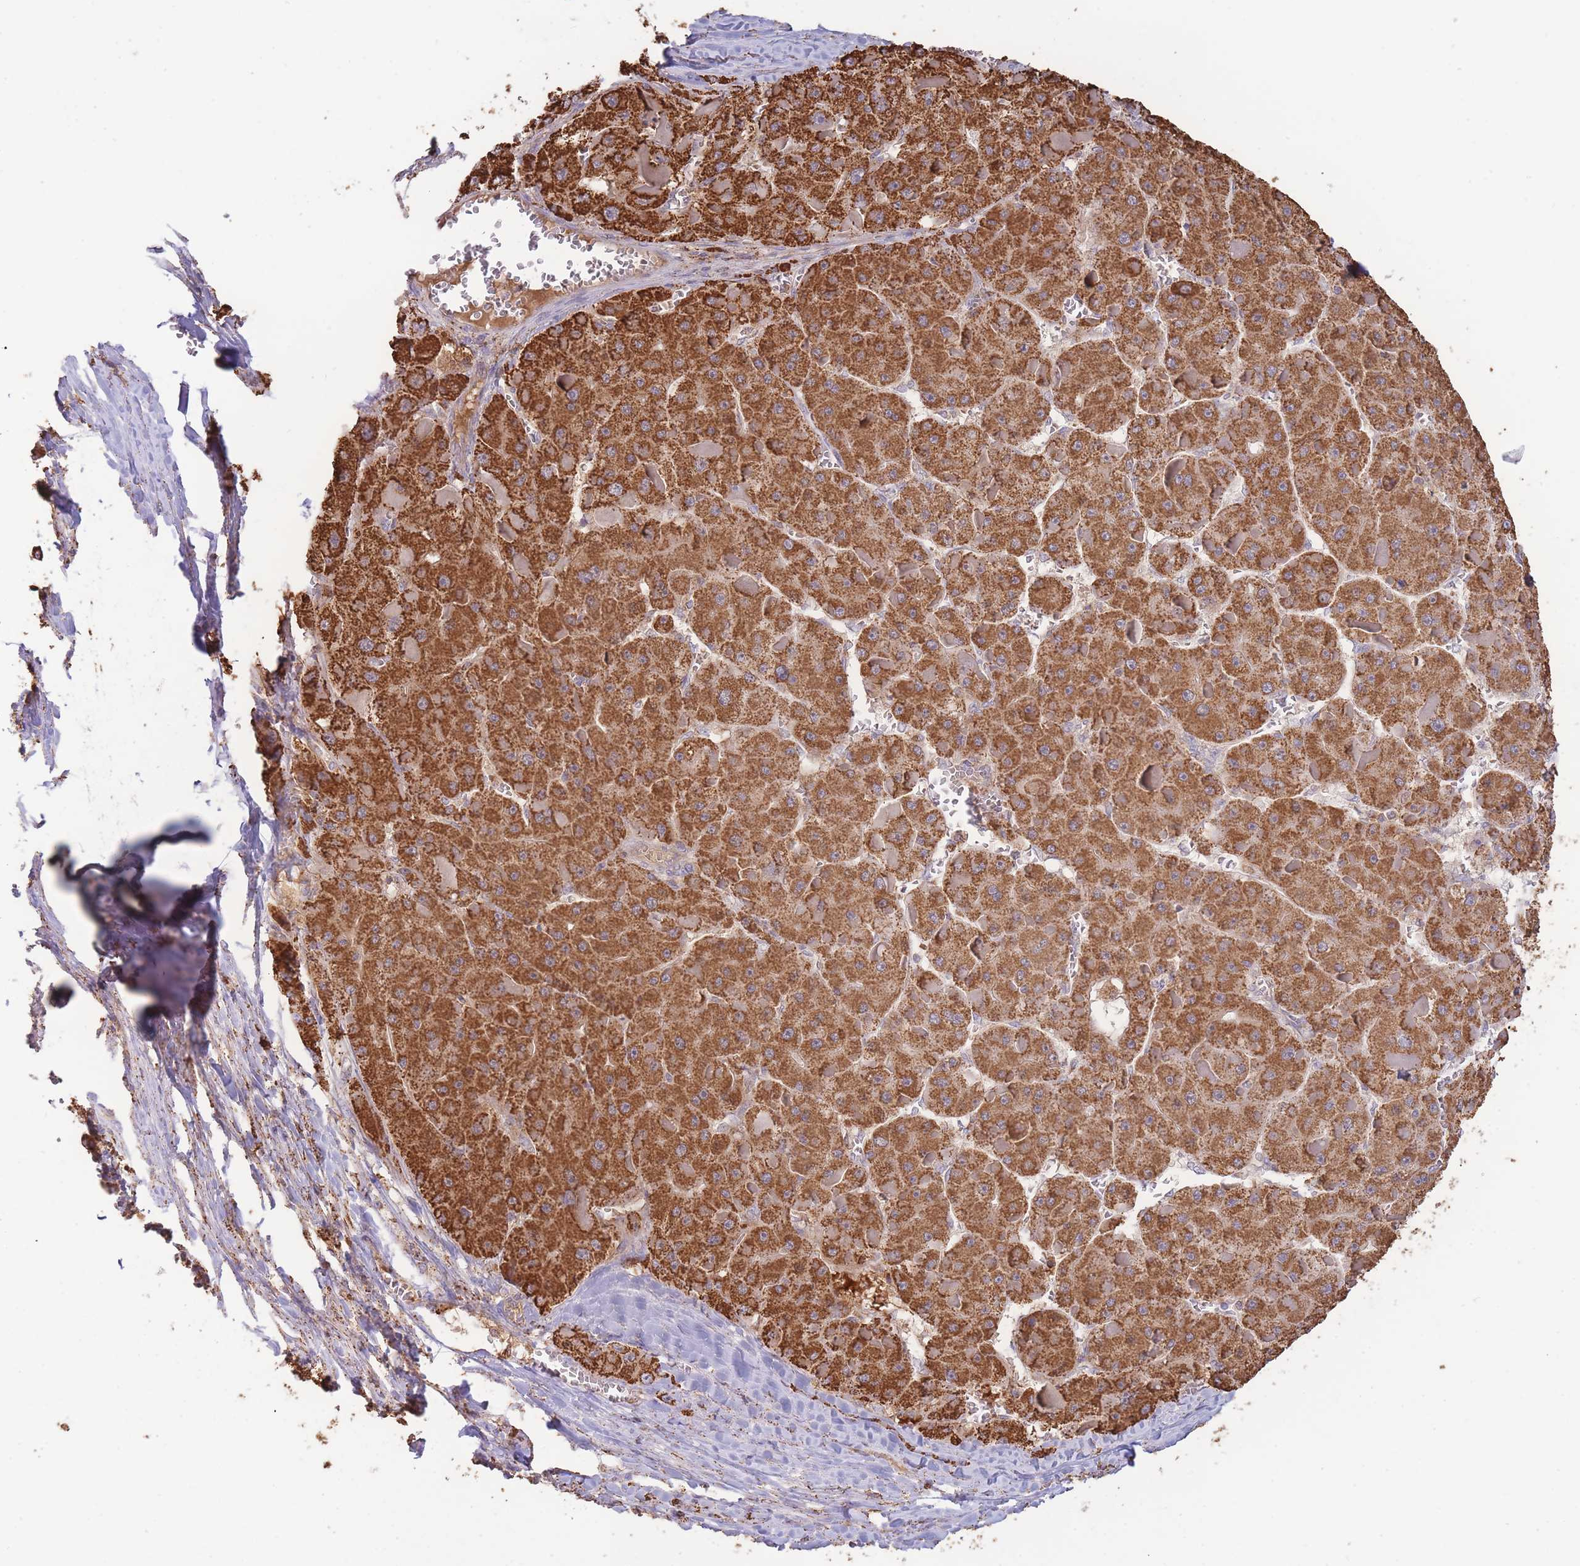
{"staining": {"intensity": "strong", "quantity": ">75%", "location": "cytoplasmic/membranous"}, "tissue": "liver cancer", "cell_type": "Tumor cells", "image_type": "cancer", "snomed": [{"axis": "morphology", "description": "Carcinoma, Hepatocellular, NOS"}, {"axis": "topography", "description": "Liver"}], "caption": "Brown immunohistochemical staining in human liver cancer shows strong cytoplasmic/membranous expression in about >75% of tumor cells. The protein of interest is shown in brown color, while the nuclei are stained blue.", "gene": "MRPL17", "patient": {"sex": "female", "age": 73}}